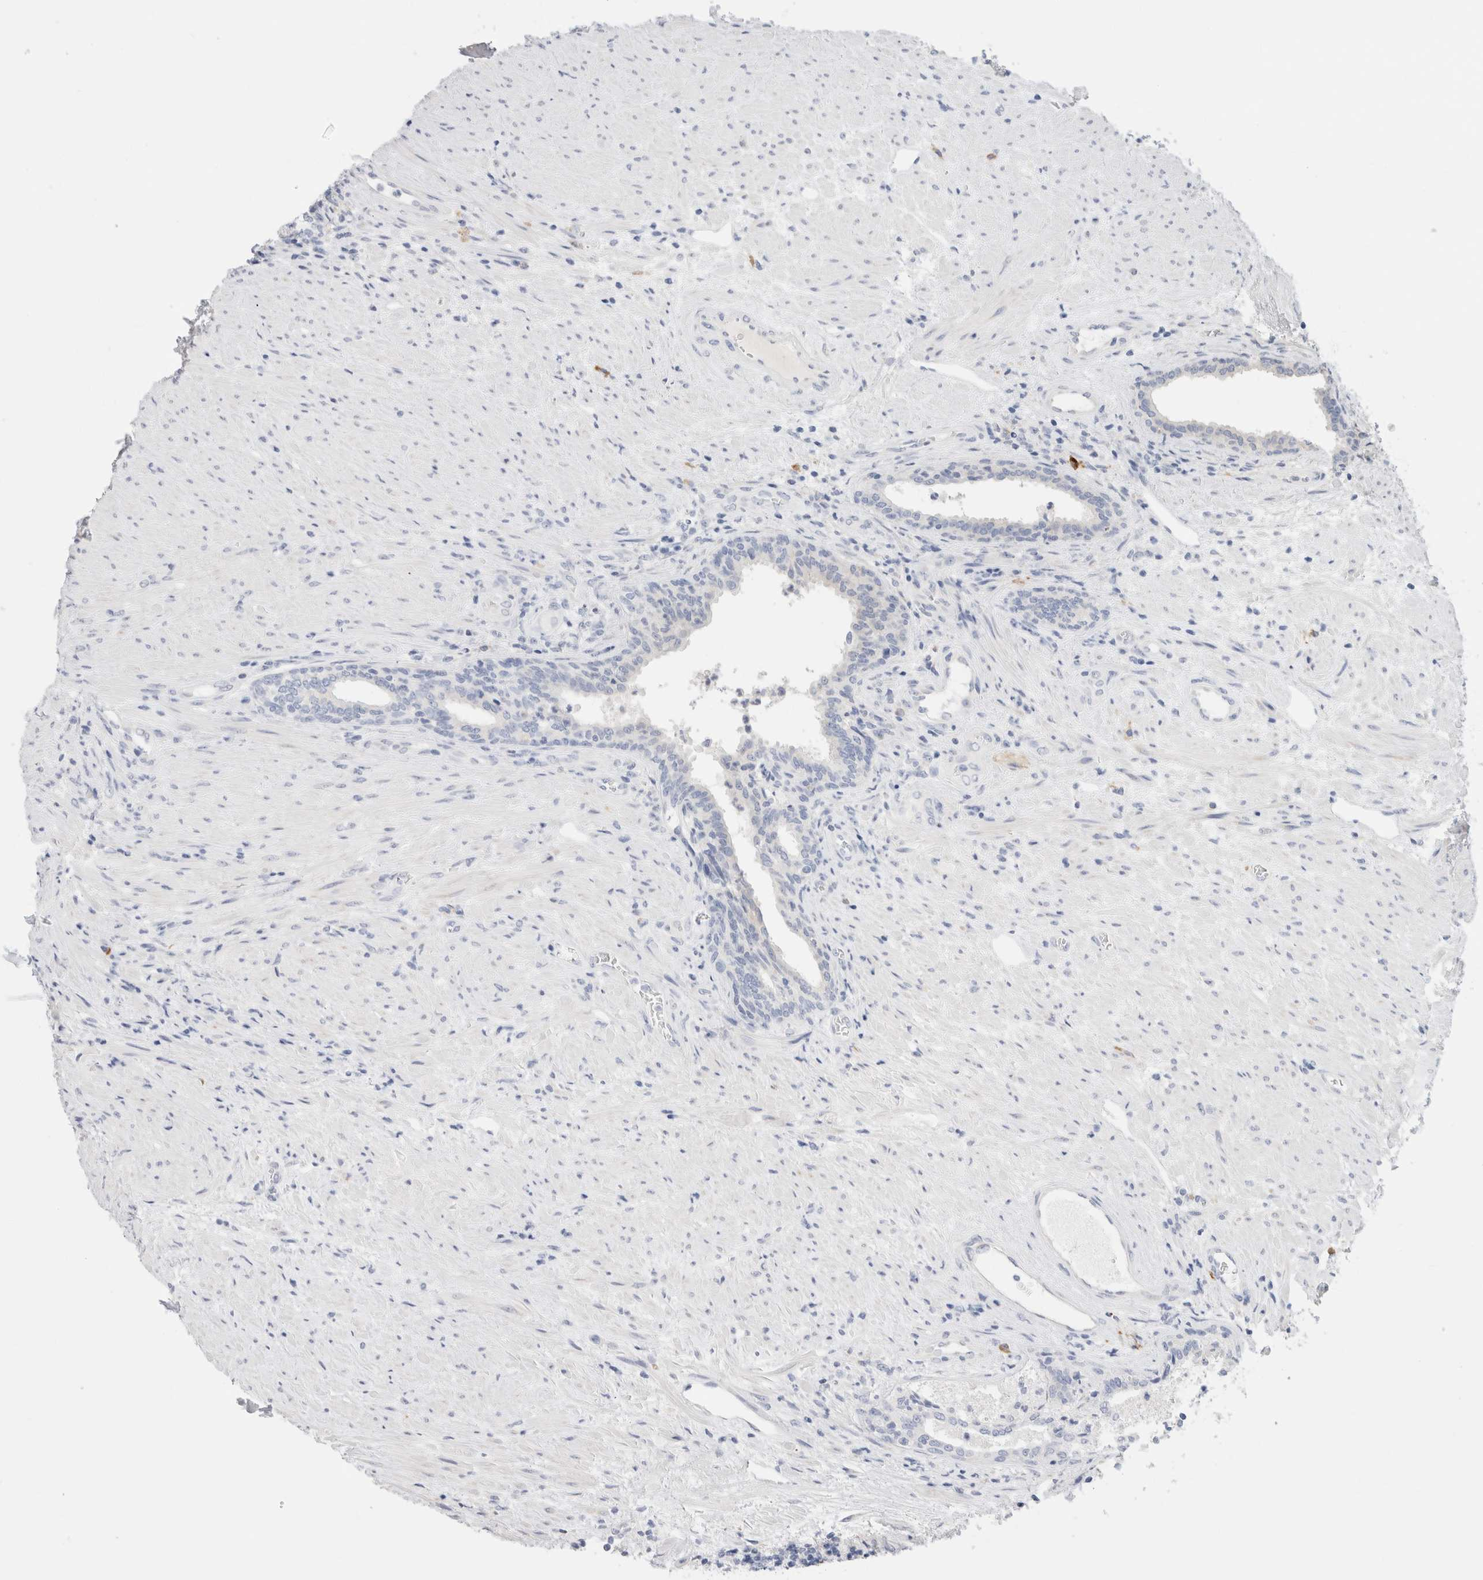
{"staining": {"intensity": "negative", "quantity": "none", "location": "none"}, "tissue": "prostate", "cell_type": "Glandular cells", "image_type": "normal", "snomed": [{"axis": "morphology", "description": "Normal tissue, NOS"}, {"axis": "topography", "description": "Prostate"}], "caption": "High magnification brightfield microscopy of normal prostate stained with DAB (3,3'-diaminobenzidine) (brown) and counterstained with hematoxylin (blue): glandular cells show no significant expression.", "gene": "GADD45G", "patient": {"sex": "male", "age": 76}}